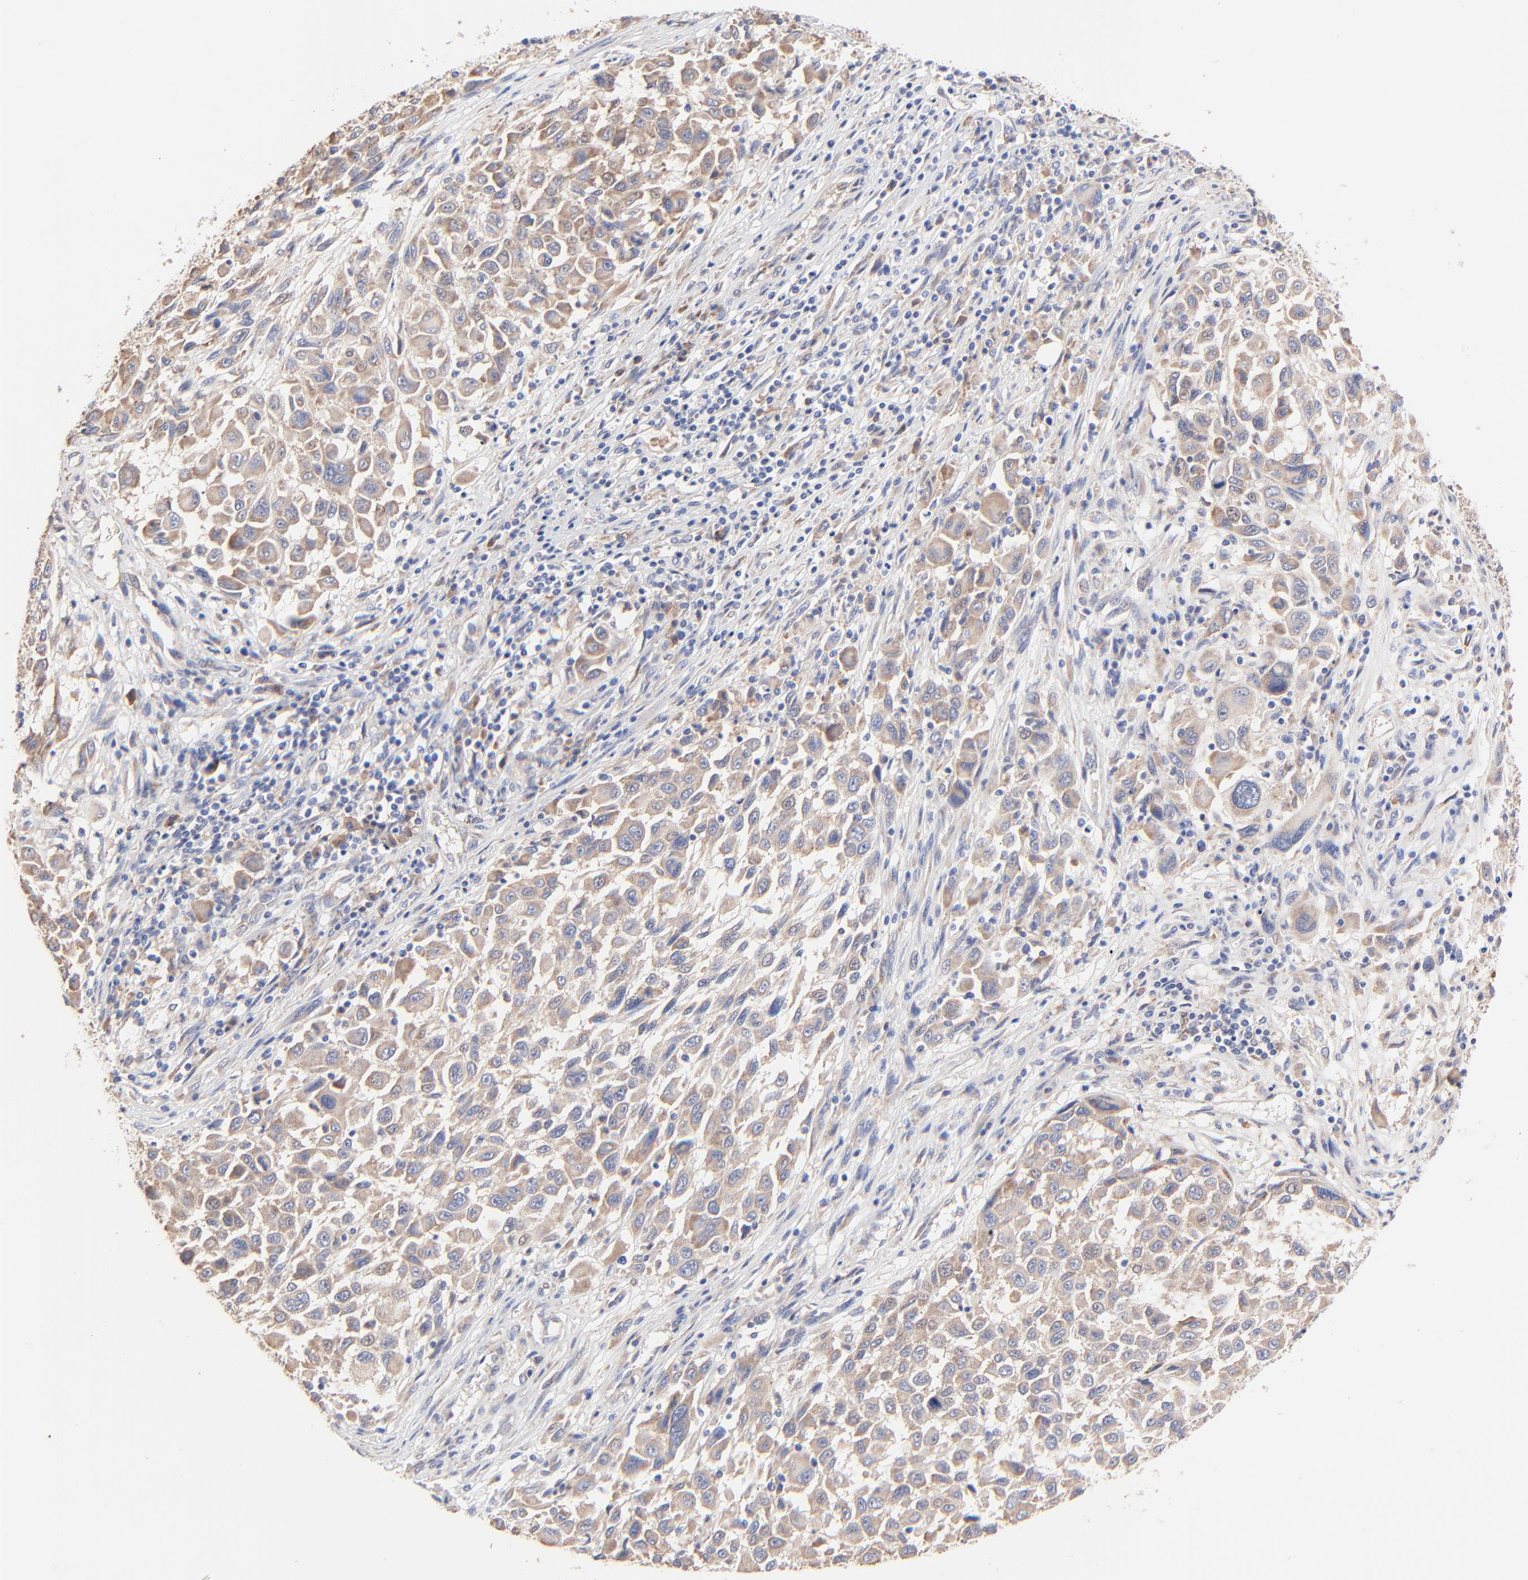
{"staining": {"intensity": "moderate", "quantity": ">75%", "location": "cytoplasmic/membranous"}, "tissue": "melanoma", "cell_type": "Tumor cells", "image_type": "cancer", "snomed": [{"axis": "morphology", "description": "Malignant melanoma, Metastatic site"}, {"axis": "topography", "description": "Lymph node"}], "caption": "Brown immunohistochemical staining in human melanoma exhibits moderate cytoplasmic/membranous positivity in about >75% of tumor cells.", "gene": "PPFIBP2", "patient": {"sex": "male", "age": 61}}